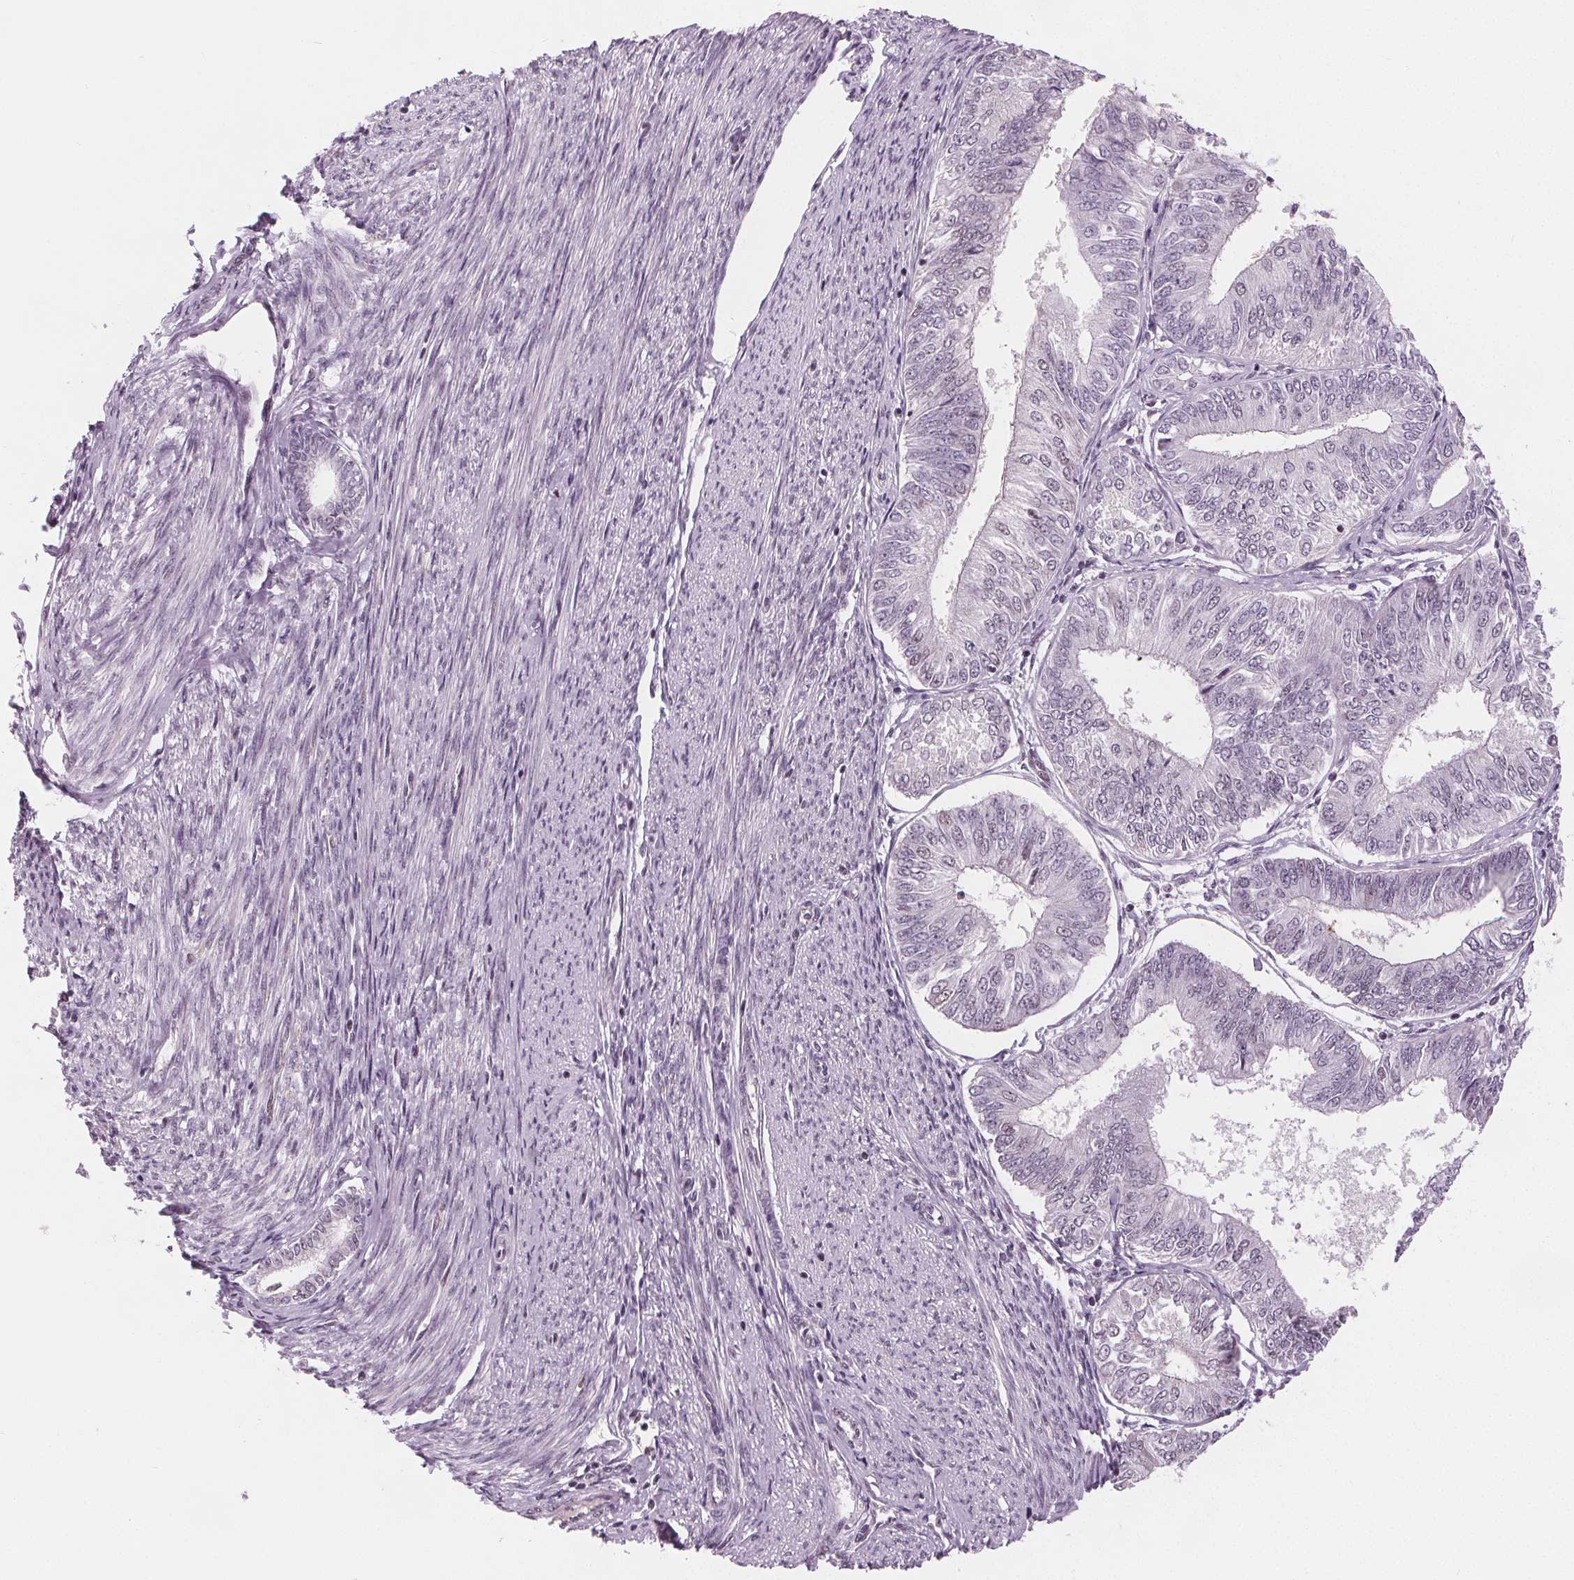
{"staining": {"intensity": "negative", "quantity": "none", "location": "none"}, "tissue": "endometrial cancer", "cell_type": "Tumor cells", "image_type": "cancer", "snomed": [{"axis": "morphology", "description": "Adenocarcinoma, NOS"}, {"axis": "topography", "description": "Endometrium"}], "caption": "Endometrial cancer (adenocarcinoma) was stained to show a protein in brown. There is no significant expression in tumor cells.", "gene": "DPM2", "patient": {"sex": "female", "age": 58}}